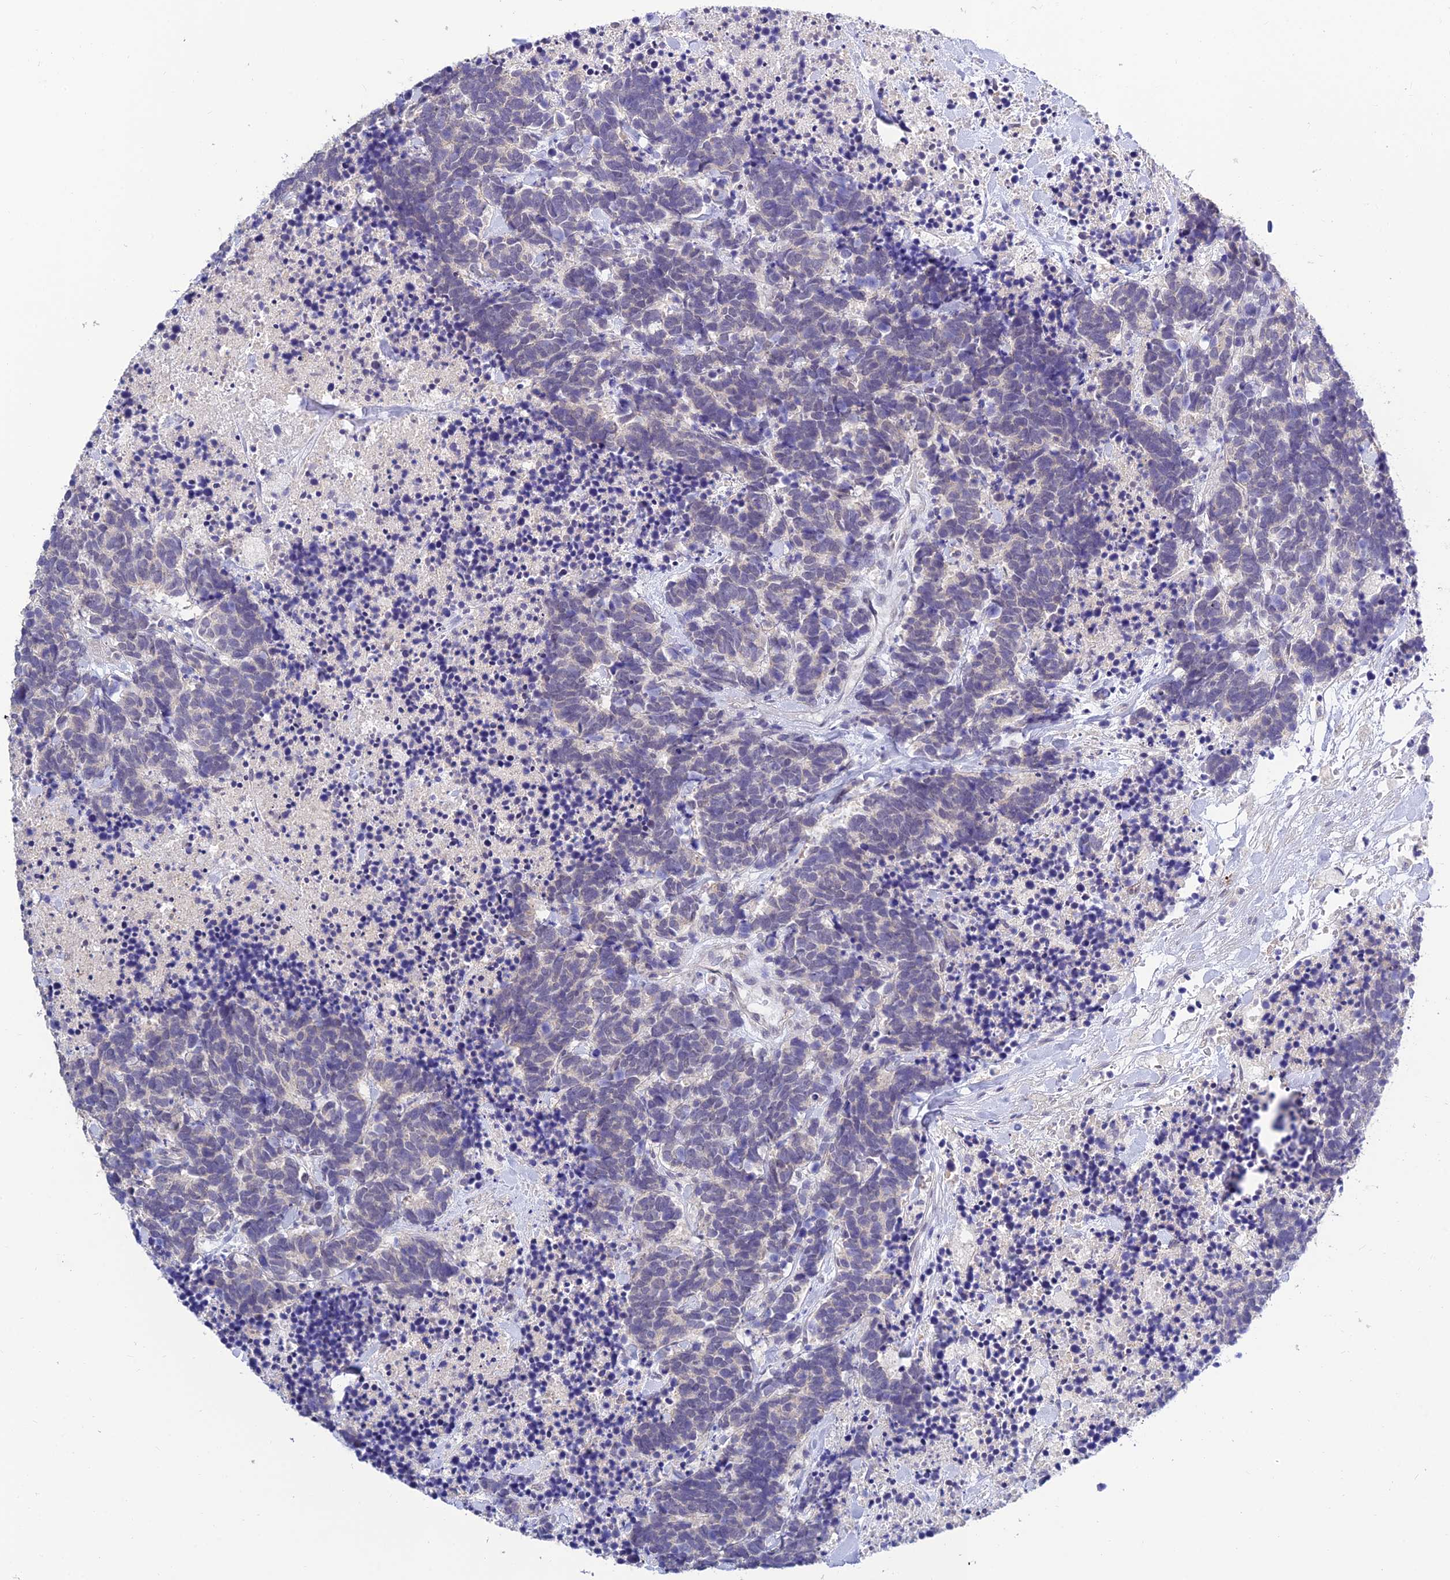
{"staining": {"intensity": "negative", "quantity": "none", "location": "none"}, "tissue": "carcinoid", "cell_type": "Tumor cells", "image_type": "cancer", "snomed": [{"axis": "morphology", "description": "Carcinoma, NOS"}, {"axis": "morphology", "description": "Carcinoid, malignant, NOS"}, {"axis": "topography", "description": "Prostate"}], "caption": "Tumor cells are negative for brown protein staining in carcinoma.", "gene": "HOXB1", "patient": {"sex": "male", "age": 57}}